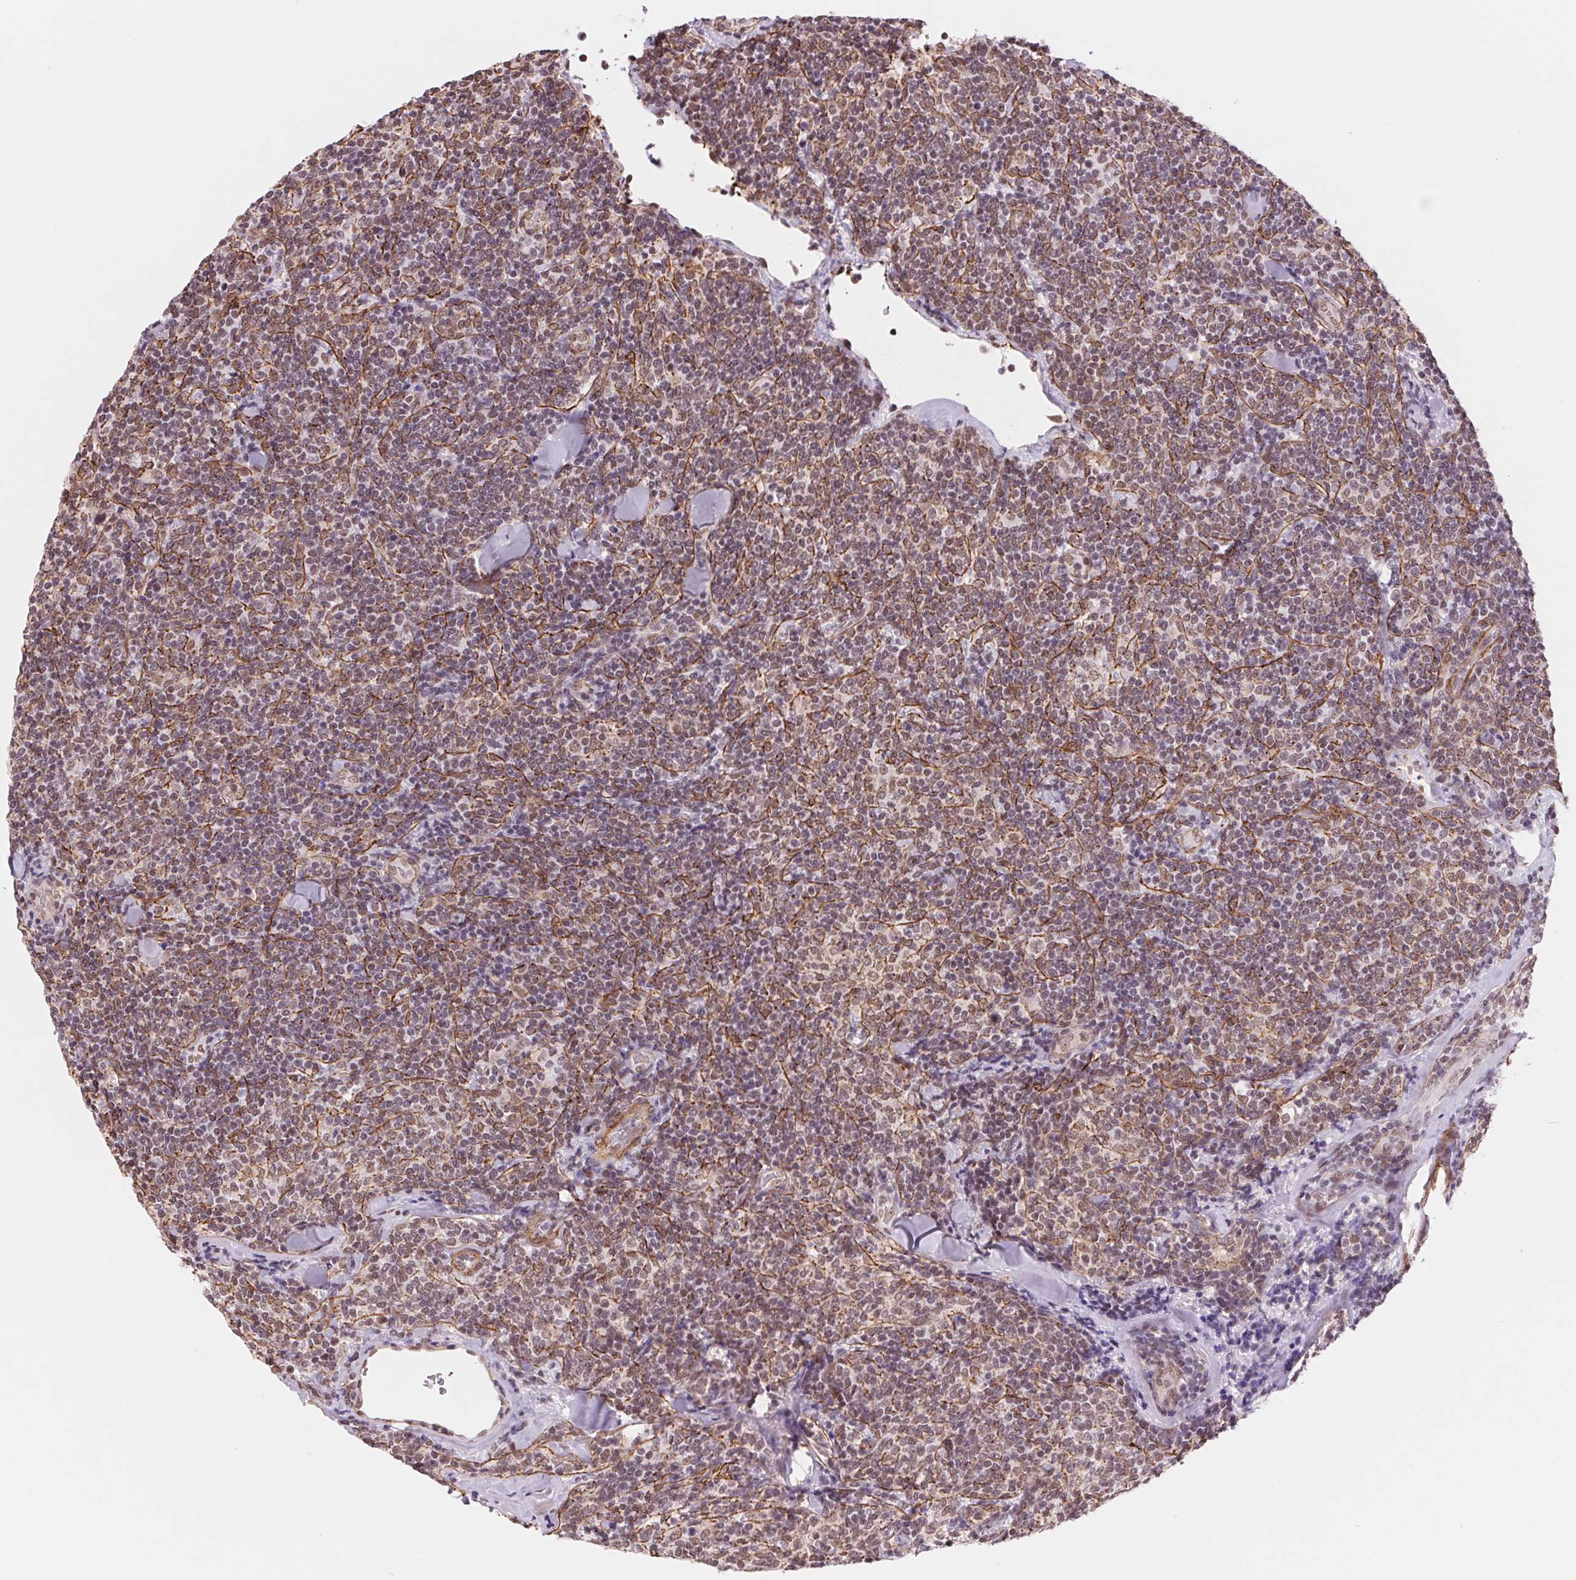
{"staining": {"intensity": "moderate", "quantity": "25%-75%", "location": "nuclear"}, "tissue": "lymphoma", "cell_type": "Tumor cells", "image_type": "cancer", "snomed": [{"axis": "morphology", "description": "Malignant lymphoma, non-Hodgkin's type, Low grade"}, {"axis": "topography", "description": "Lymph node"}], "caption": "The immunohistochemical stain labels moderate nuclear staining in tumor cells of malignant lymphoma, non-Hodgkin's type (low-grade) tissue.", "gene": "BCAT1", "patient": {"sex": "female", "age": 56}}